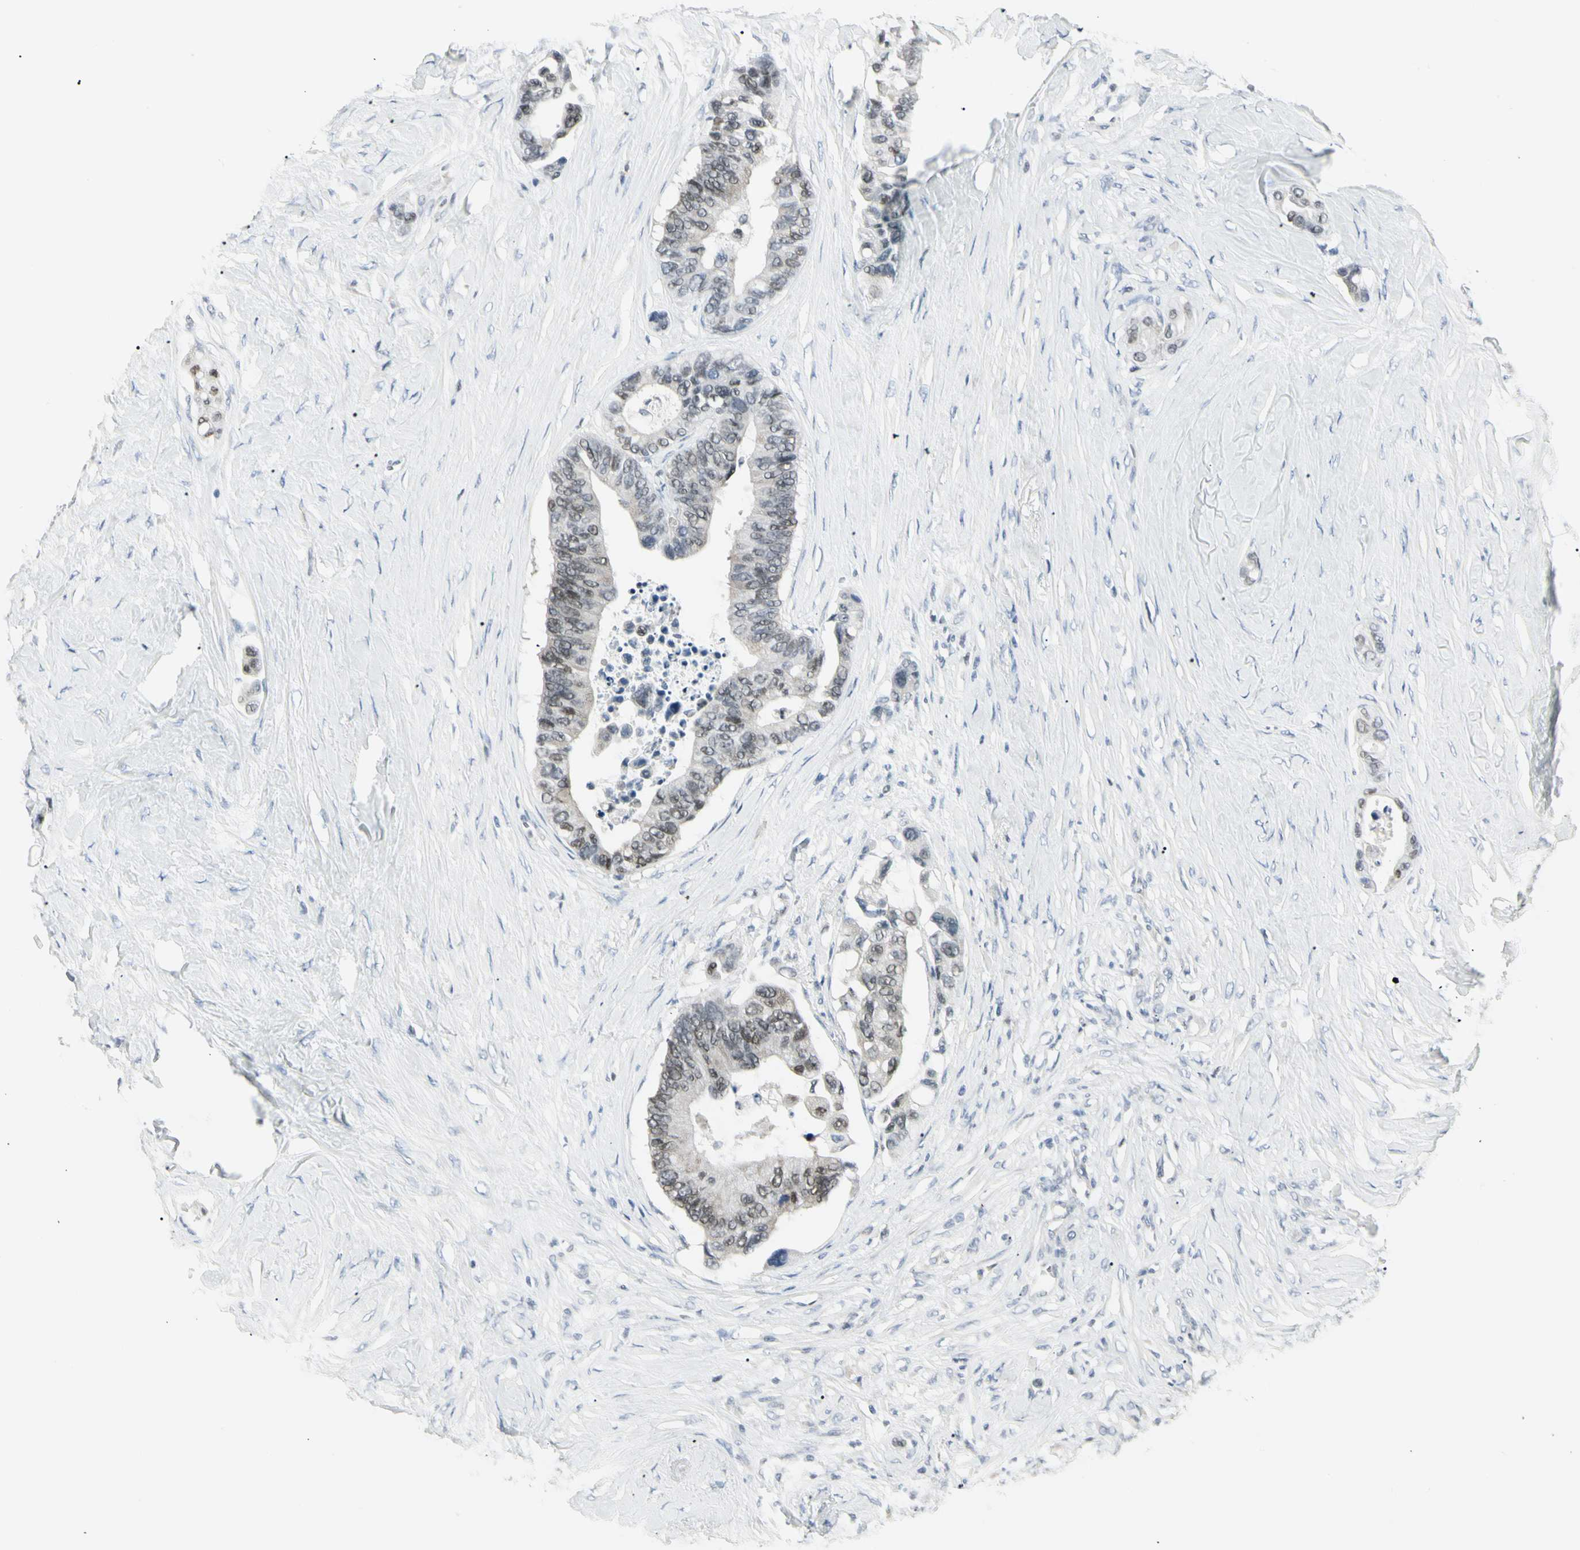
{"staining": {"intensity": "moderate", "quantity": "25%-75%", "location": "nuclear"}, "tissue": "colorectal cancer", "cell_type": "Tumor cells", "image_type": "cancer", "snomed": [{"axis": "morphology", "description": "Normal tissue, NOS"}, {"axis": "morphology", "description": "Adenocarcinoma, NOS"}, {"axis": "topography", "description": "Colon"}], "caption": "Immunohistochemical staining of colorectal cancer (adenocarcinoma) reveals moderate nuclear protein positivity in about 25%-75% of tumor cells.", "gene": "ZBTB7B", "patient": {"sex": "male", "age": 82}}